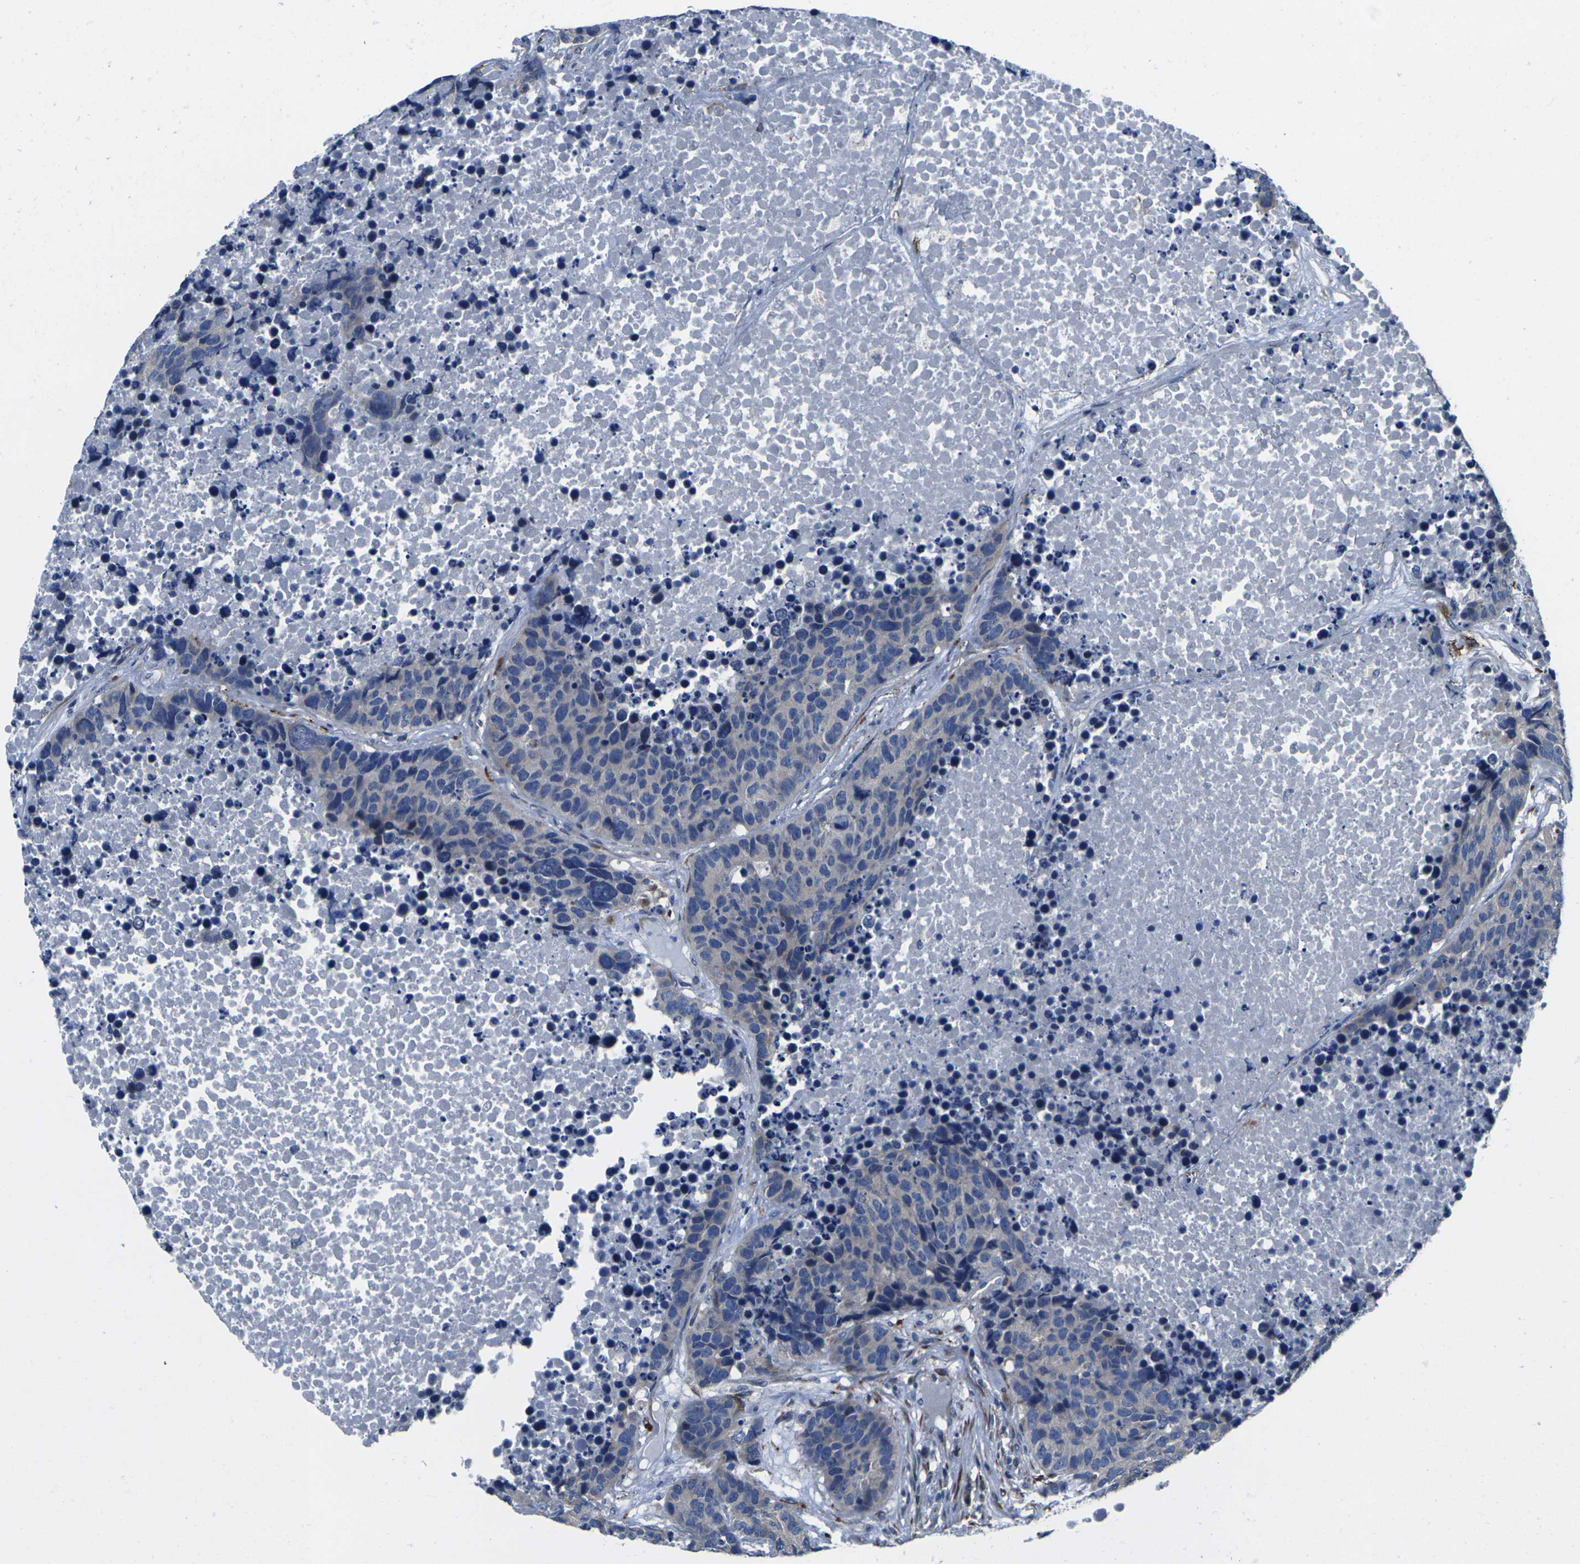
{"staining": {"intensity": "negative", "quantity": "none", "location": "none"}, "tissue": "carcinoid", "cell_type": "Tumor cells", "image_type": "cancer", "snomed": [{"axis": "morphology", "description": "Carcinoid, malignant, NOS"}, {"axis": "topography", "description": "Lung"}], "caption": "The IHC micrograph has no significant expression in tumor cells of carcinoid tissue.", "gene": "CYP2C8", "patient": {"sex": "male", "age": 60}}